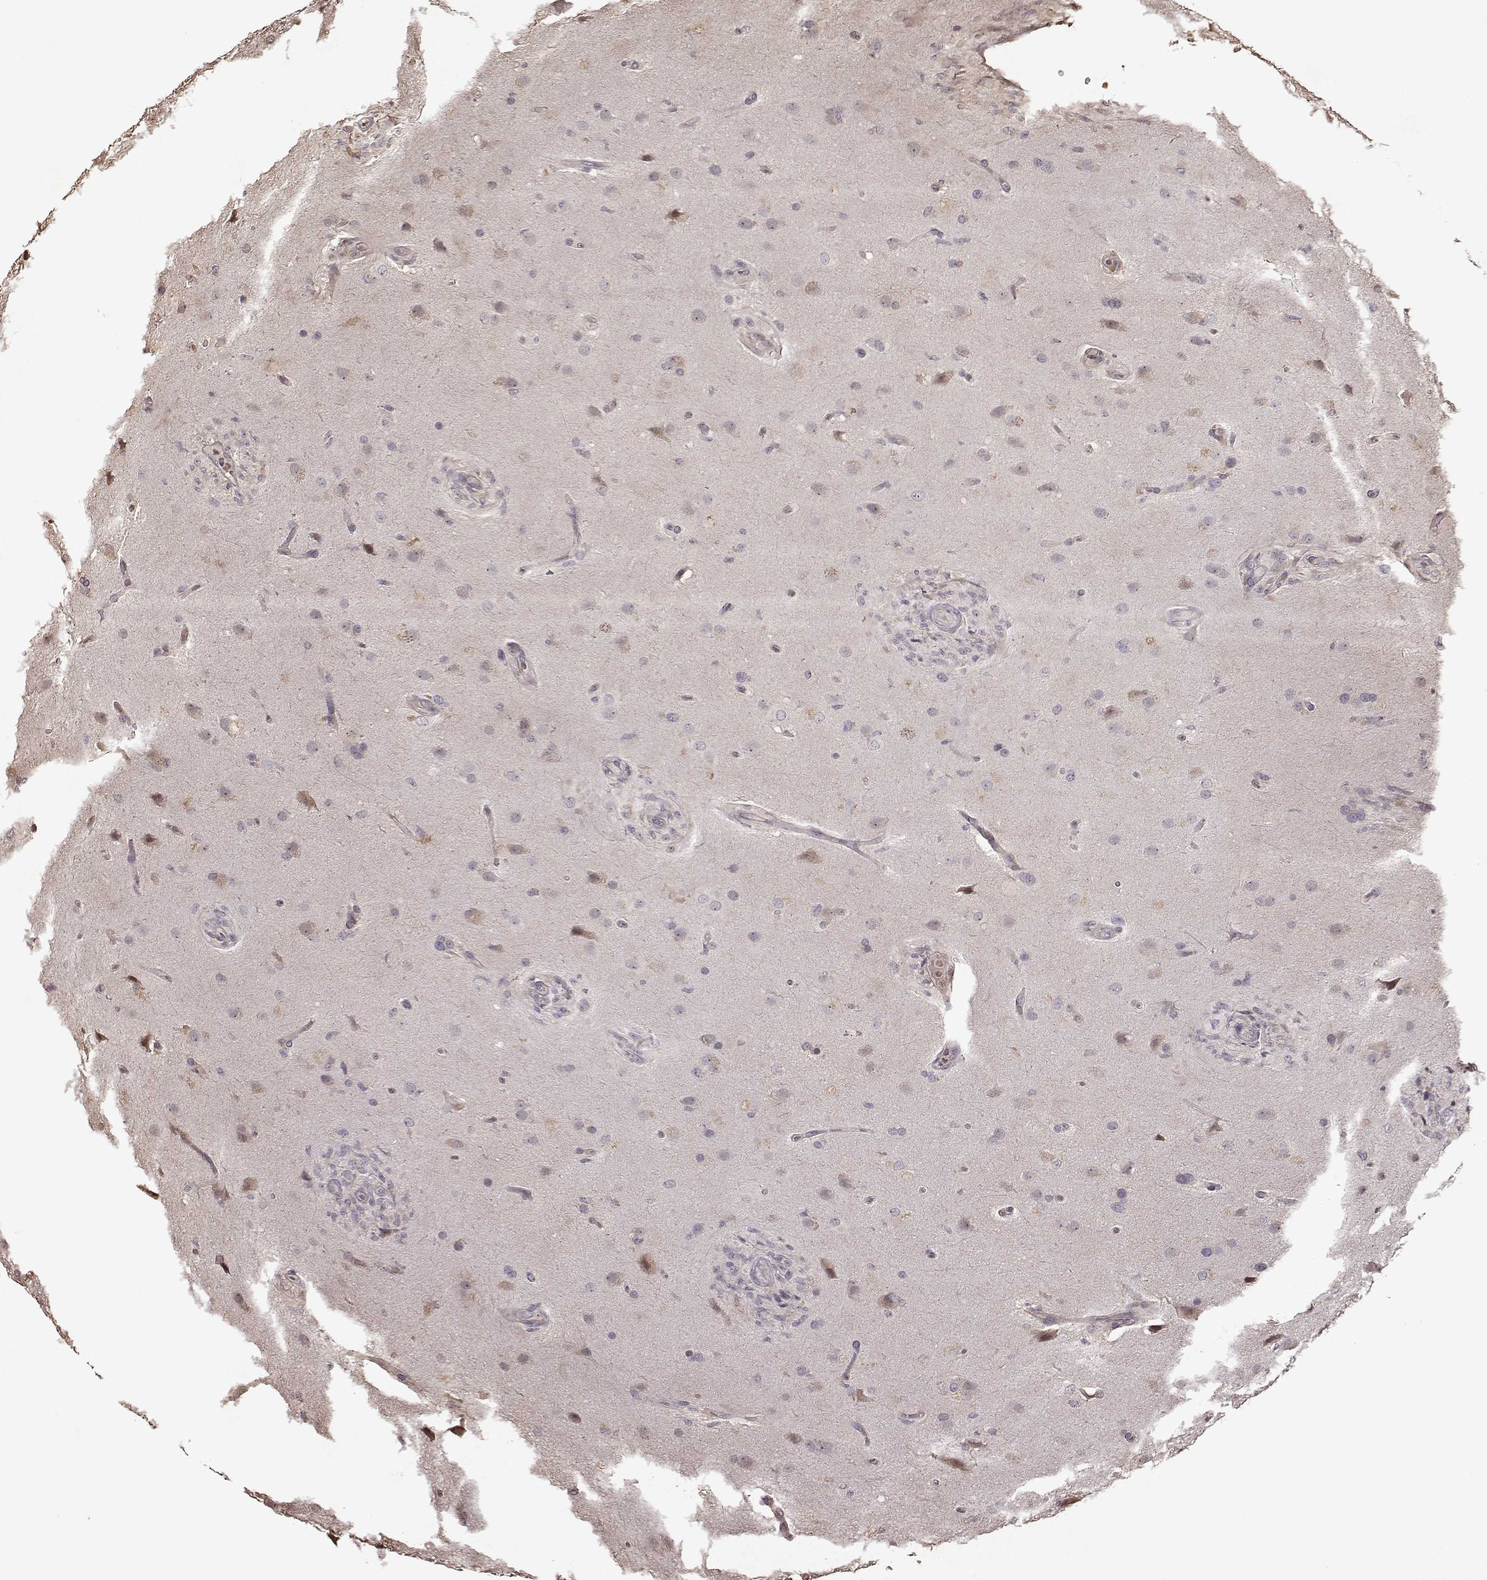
{"staining": {"intensity": "negative", "quantity": "none", "location": "none"}, "tissue": "glioma", "cell_type": "Tumor cells", "image_type": "cancer", "snomed": [{"axis": "morphology", "description": "Glioma, malignant, High grade"}, {"axis": "topography", "description": "Brain"}], "caption": "Tumor cells are negative for brown protein staining in malignant glioma (high-grade).", "gene": "CRB1", "patient": {"sex": "male", "age": 68}}